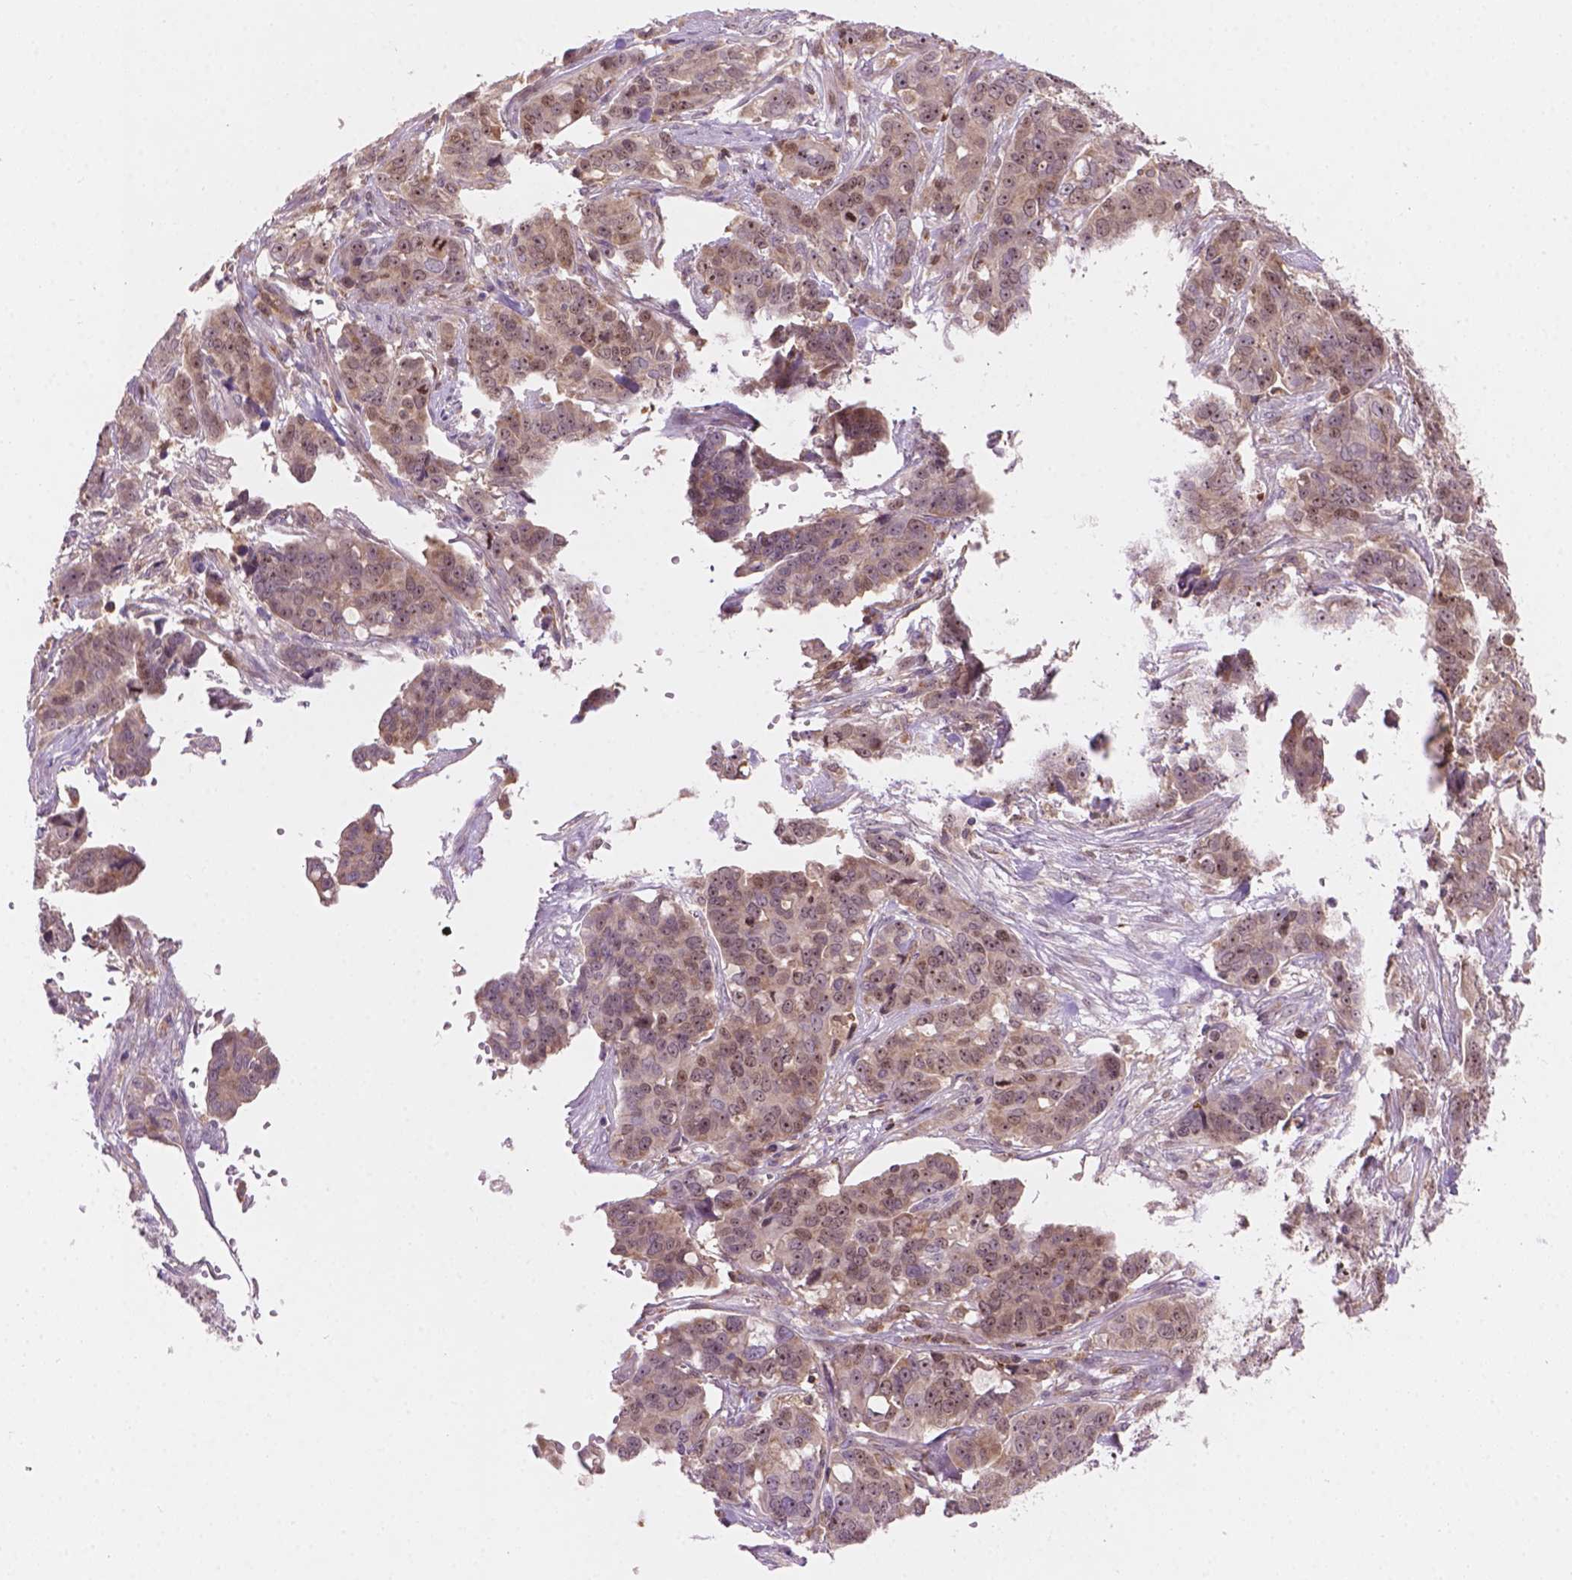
{"staining": {"intensity": "moderate", "quantity": ">75%", "location": "nuclear"}, "tissue": "ovarian cancer", "cell_type": "Tumor cells", "image_type": "cancer", "snomed": [{"axis": "morphology", "description": "Carcinoma, endometroid"}, {"axis": "topography", "description": "Ovary"}], "caption": "There is medium levels of moderate nuclear positivity in tumor cells of endometroid carcinoma (ovarian), as demonstrated by immunohistochemical staining (brown color).", "gene": "SMC2", "patient": {"sex": "female", "age": 78}}